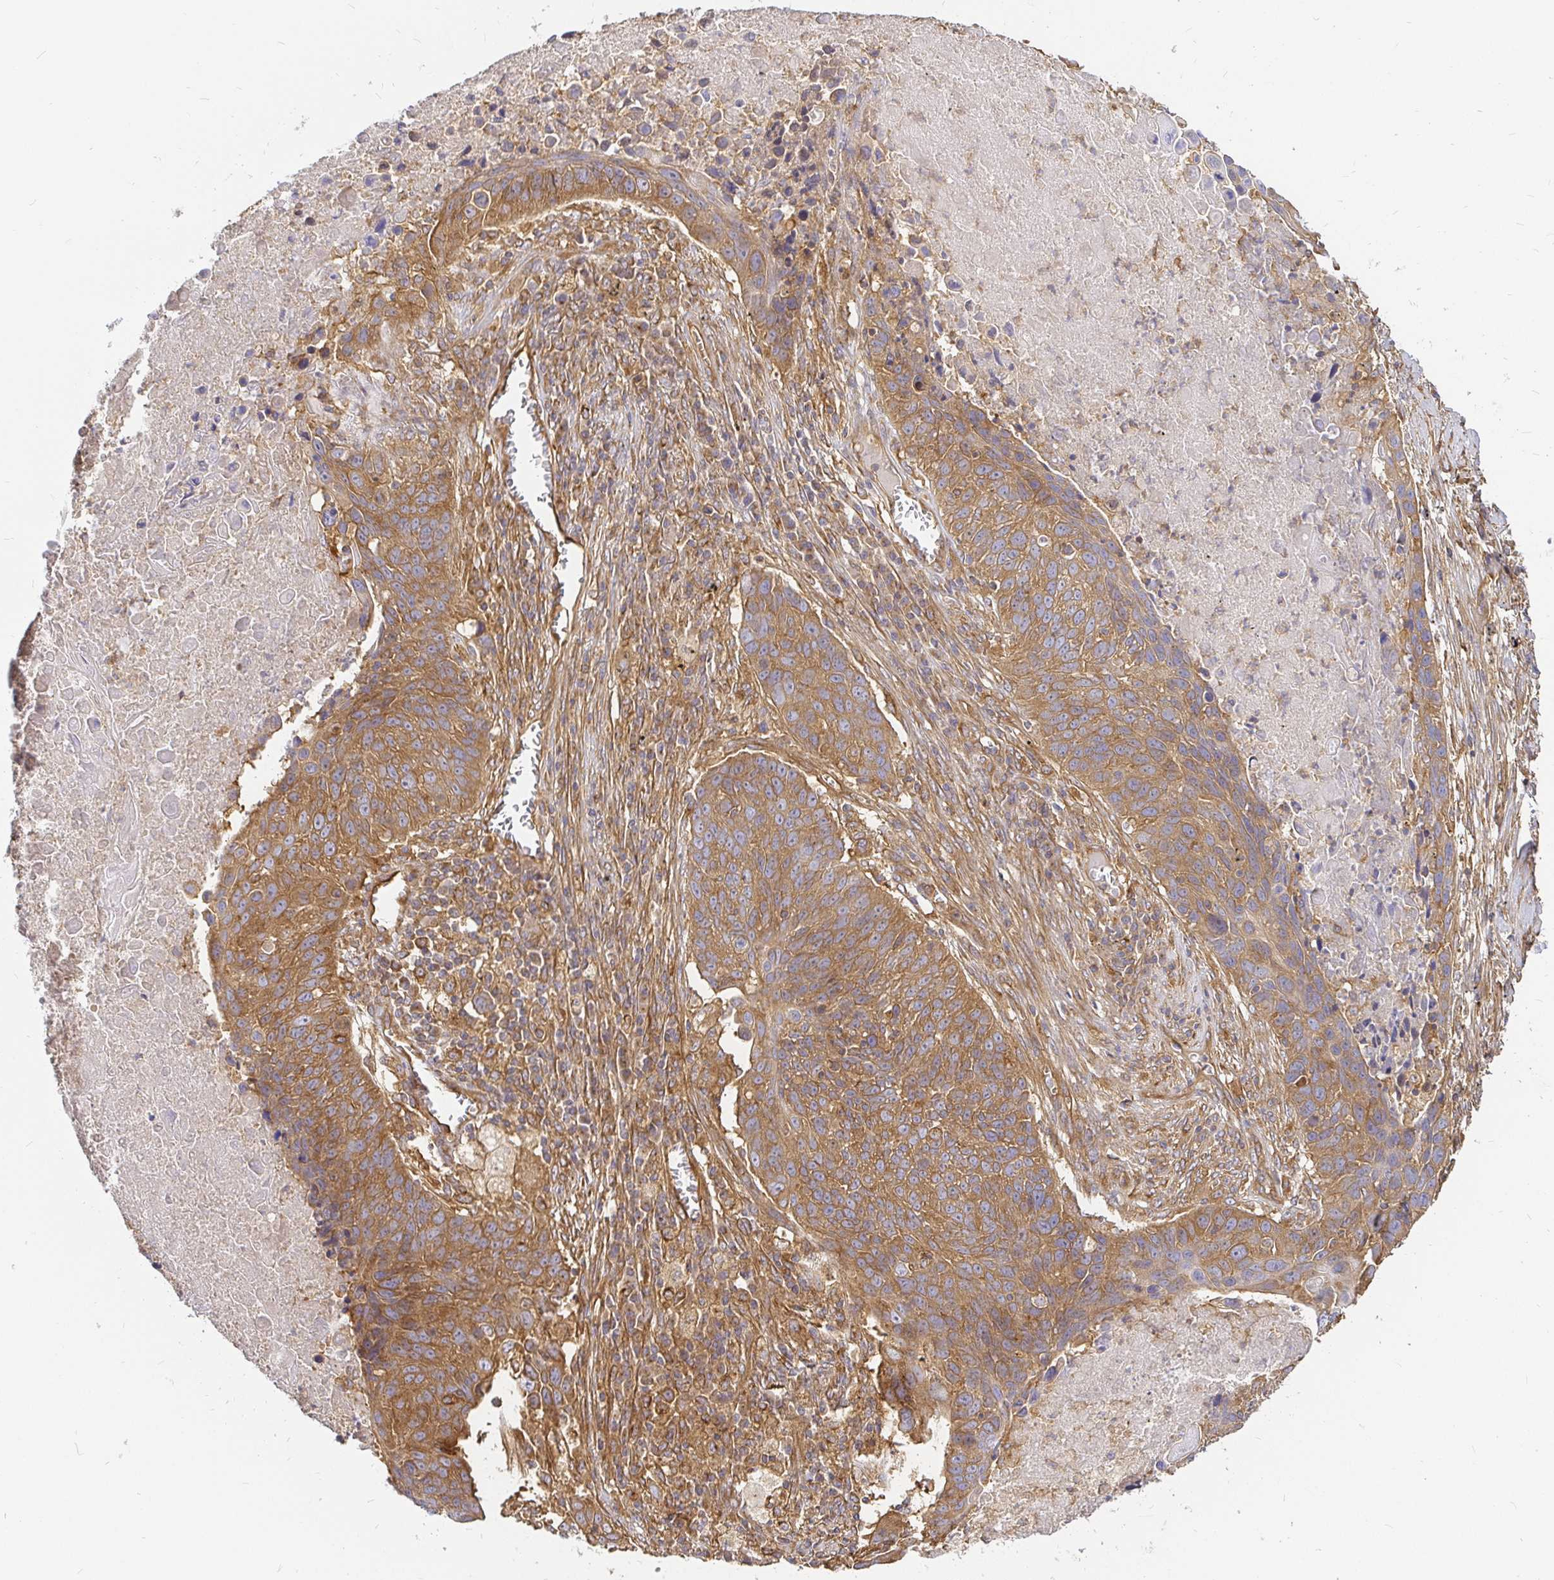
{"staining": {"intensity": "moderate", "quantity": ">75%", "location": "cytoplasmic/membranous"}, "tissue": "lung cancer", "cell_type": "Tumor cells", "image_type": "cancer", "snomed": [{"axis": "morphology", "description": "Squamous cell carcinoma, NOS"}, {"axis": "topography", "description": "Lung"}], "caption": "A high-resolution micrograph shows immunohistochemistry staining of squamous cell carcinoma (lung), which reveals moderate cytoplasmic/membranous positivity in about >75% of tumor cells.", "gene": "KIF5B", "patient": {"sex": "male", "age": 78}}